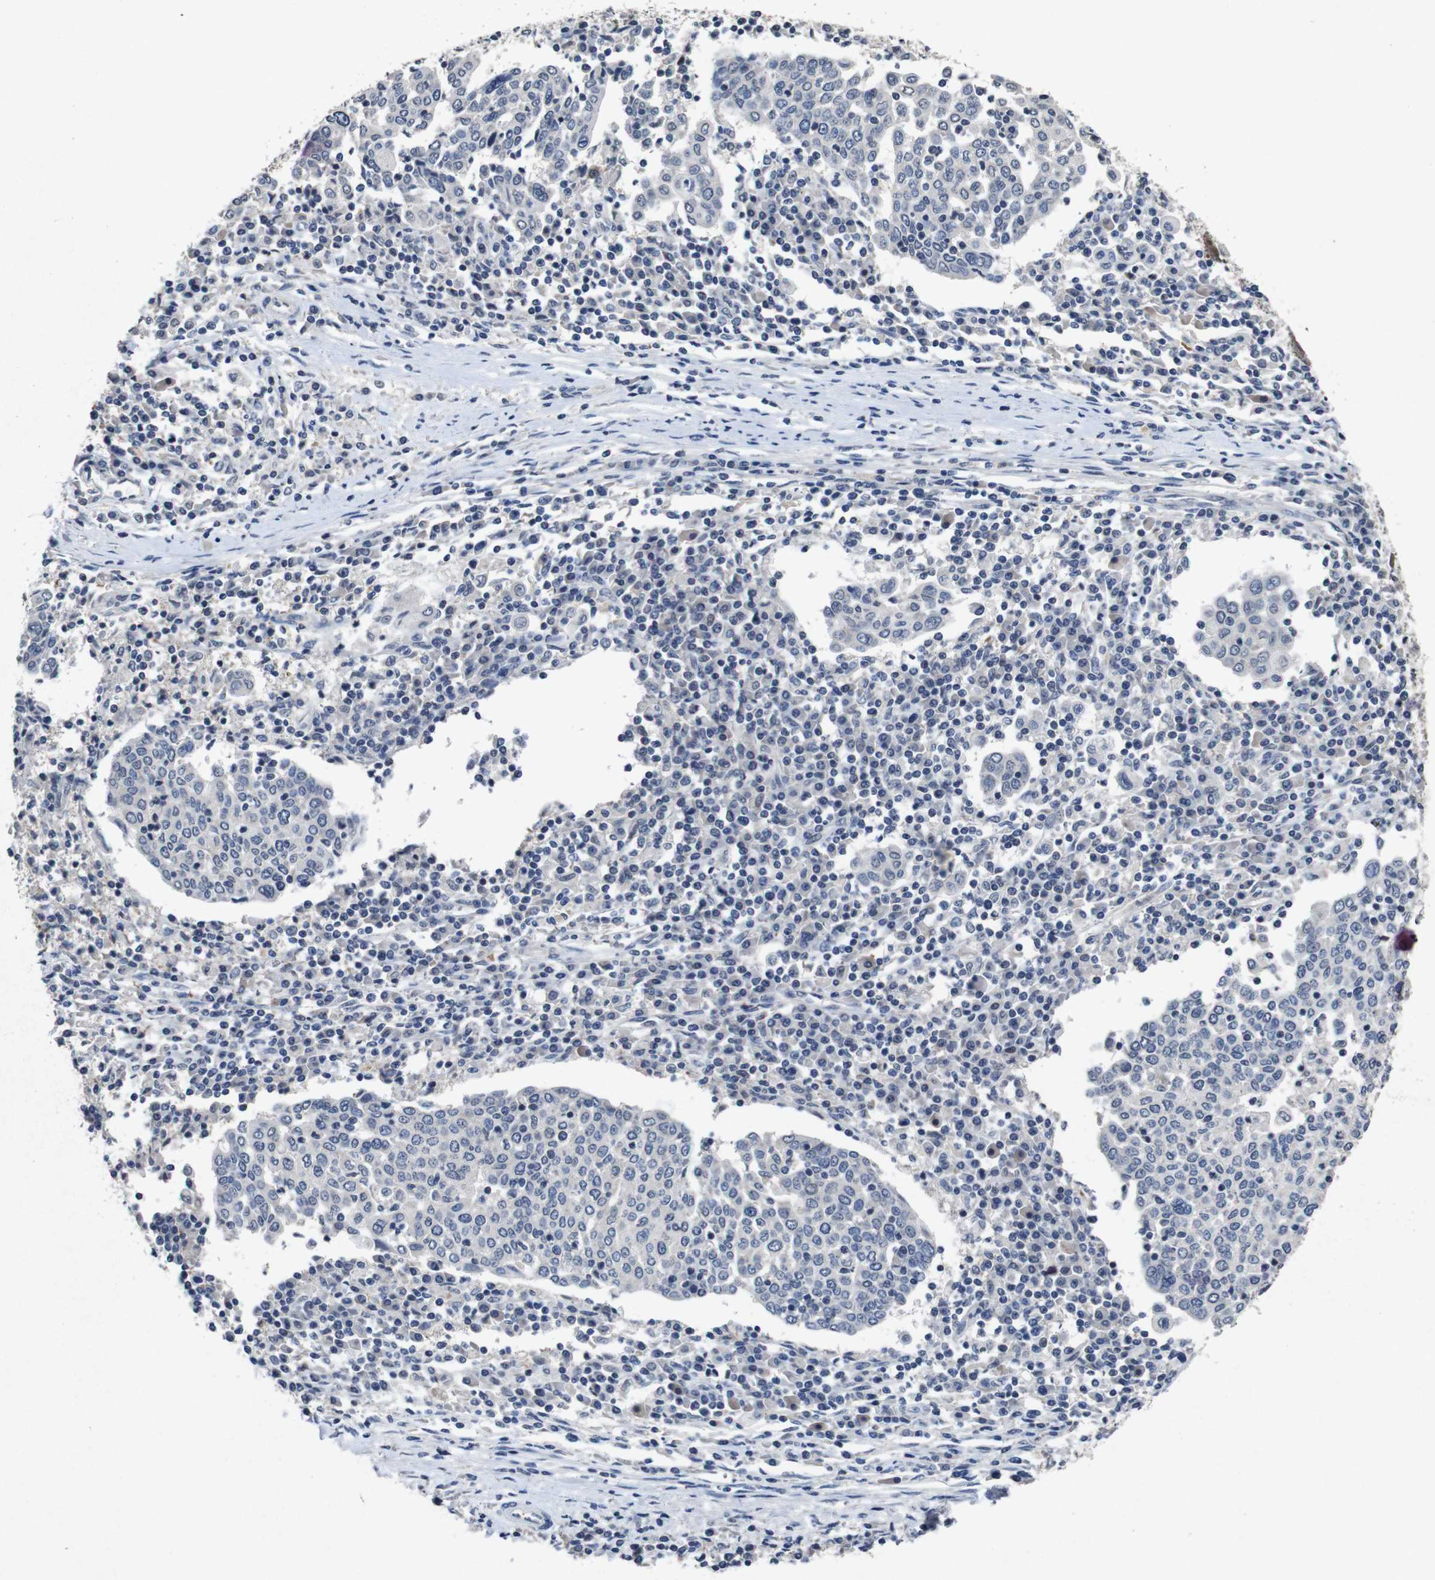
{"staining": {"intensity": "negative", "quantity": "none", "location": "none"}, "tissue": "cervical cancer", "cell_type": "Tumor cells", "image_type": "cancer", "snomed": [{"axis": "morphology", "description": "Squamous cell carcinoma, NOS"}, {"axis": "topography", "description": "Cervix"}], "caption": "Immunohistochemistry of cervical cancer demonstrates no expression in tumor cells. (DAB (3,3'-diaminobenzidine) immunohistochemistry visualized using brightfield microscopy, high magnification).", "gene": "AKT3", "patient": {"sex": "female", "age": 40}}